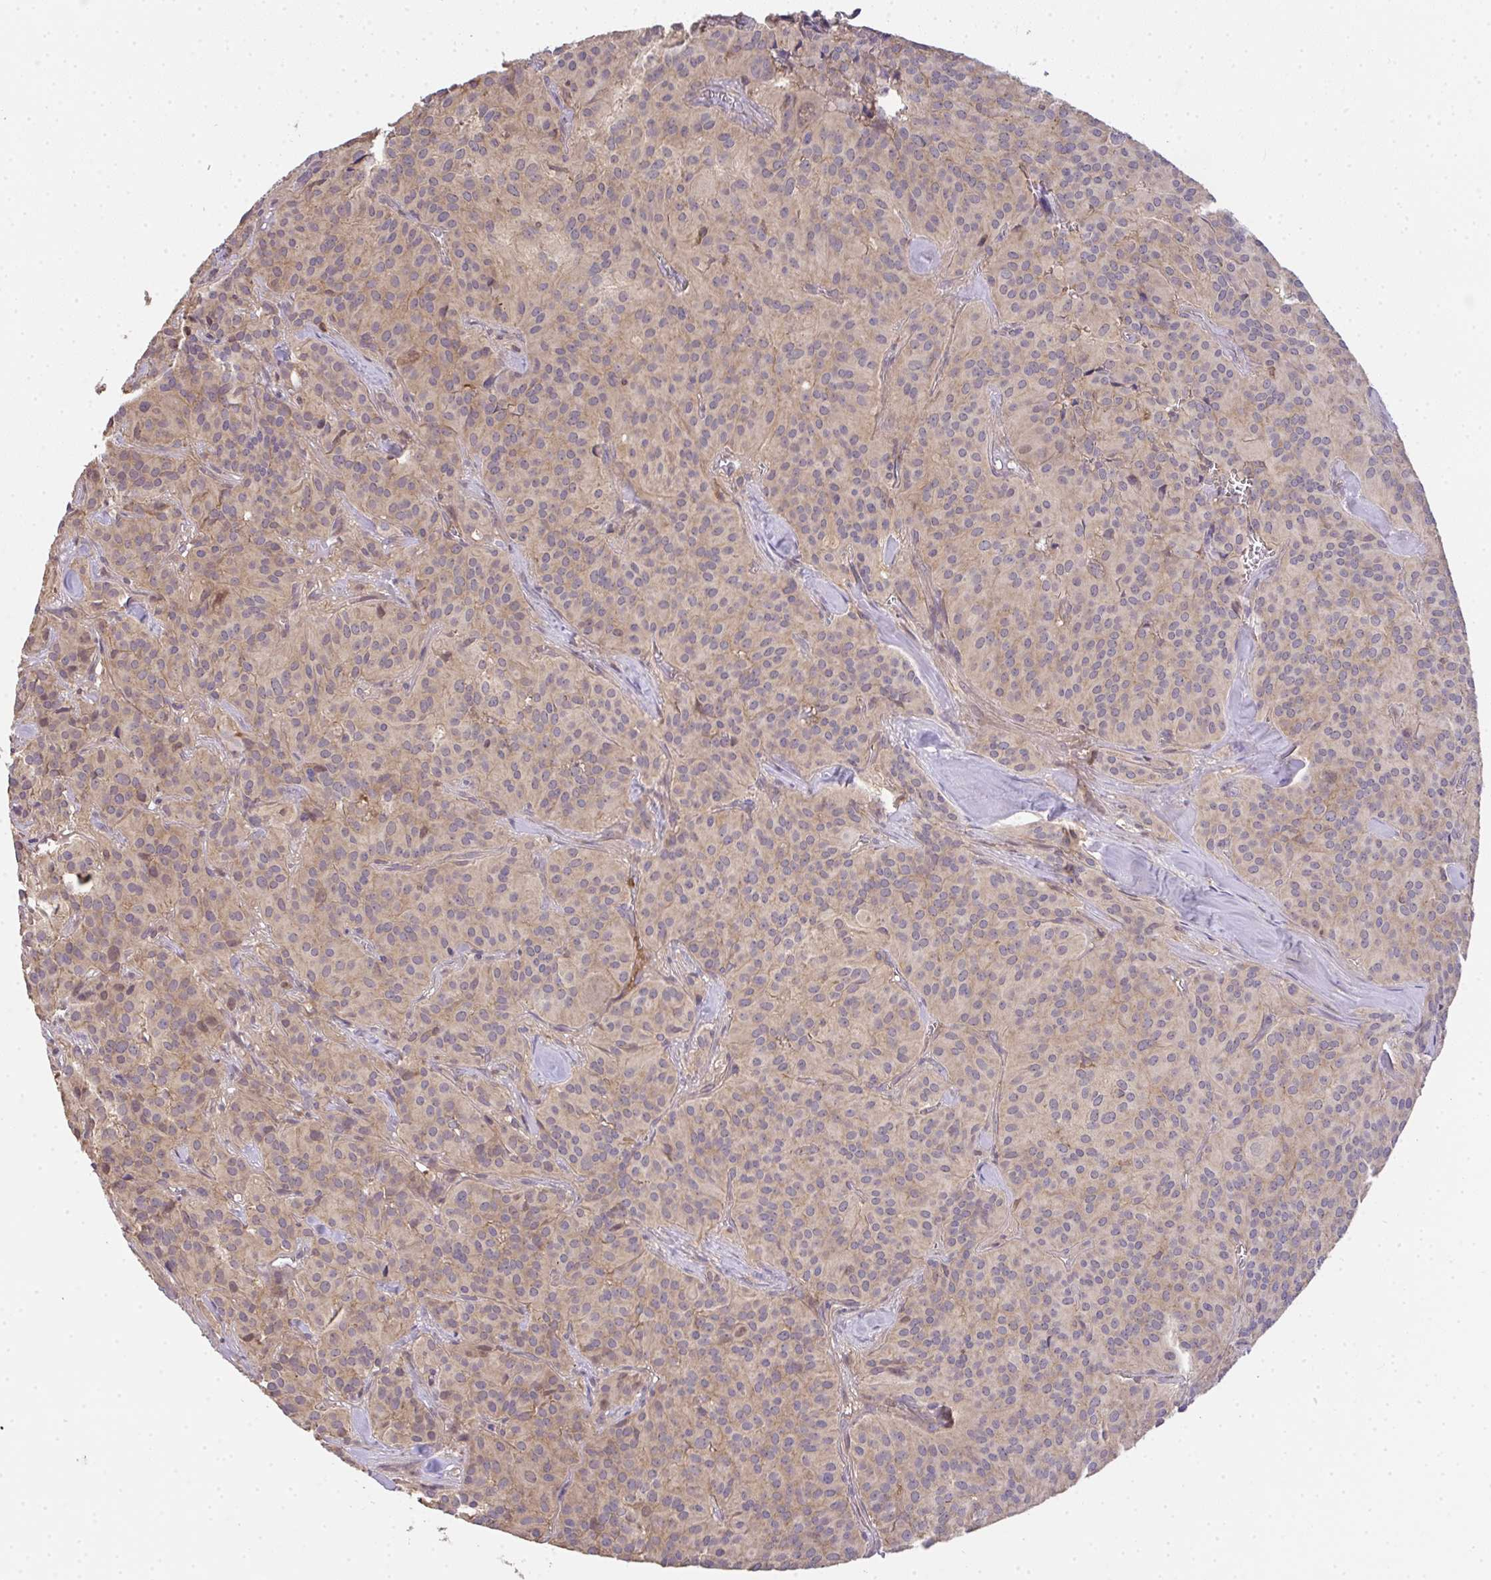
{"staining": {"intensity": "weak", "quantity": ">75%", "location": "cytoplasmic/membranous"}, "tissue": "glioma", "cell_type": "Tumor cells", "image_type": "cancer", "snomed": [{"axis": "morphology", "description": "Glioma, malignant, Low grade"}, {"axis": "topography", "description": "Brain"}], "caption": "Immunohistochemical staining of human malignant glioma (low-grade) demonstrates low levels of weak cytoplasmic/membranous positivity in about >75% of tumor cells.", "gene": "EEF1AKMT1", "patient": {"sex": "male", "age": 42}}